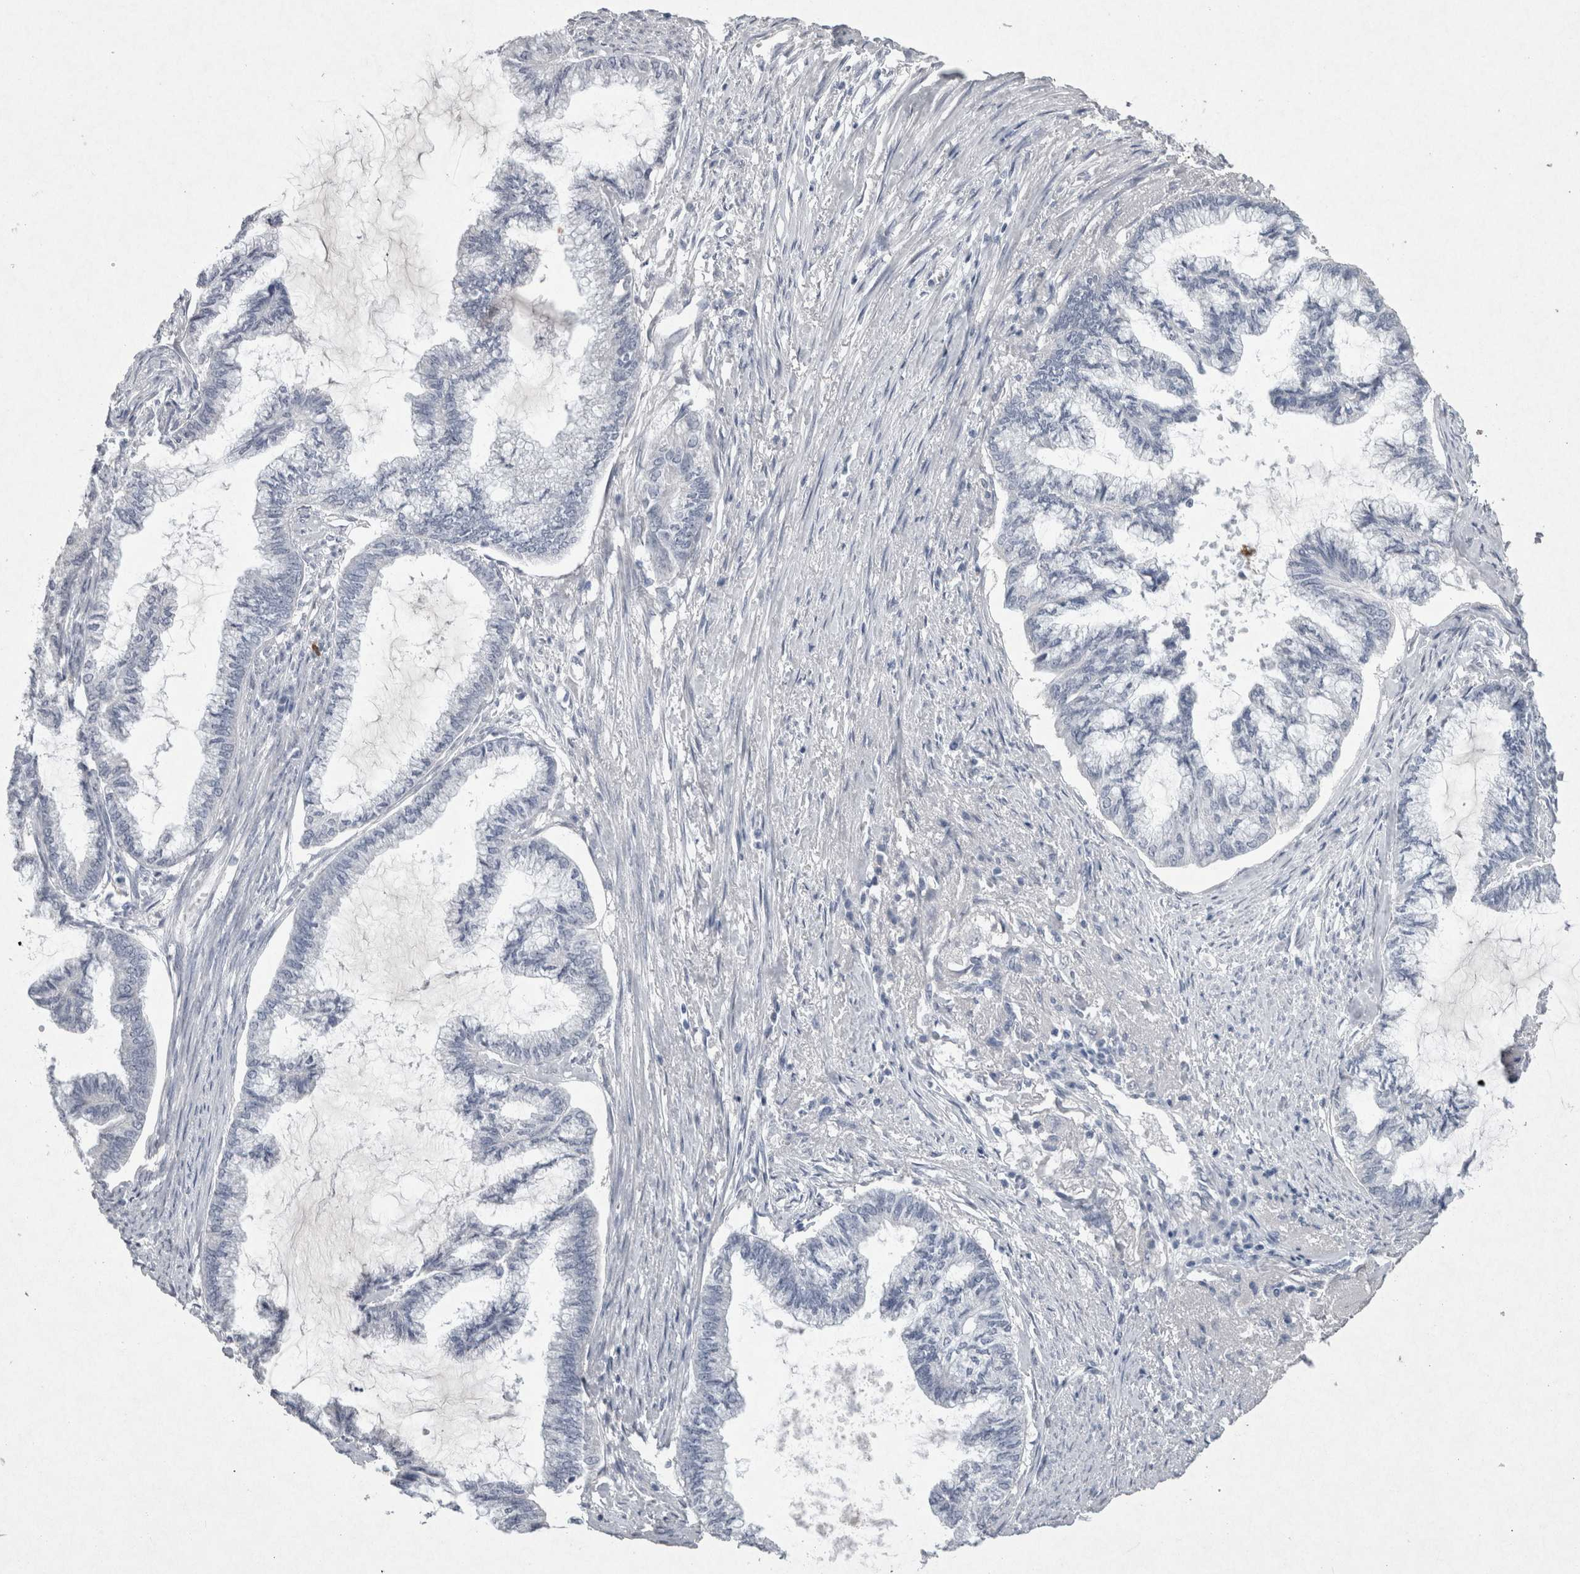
{"staining": {"intensity": "negative", "quantity": "none", "location": "none"}, "tissue": "endometrial cancer", "cell_type": "Tumor cells", "image_type": "cancer", "snomed": [{"axis": "morphology", "description": "Adenocarcinoma, NOS"}, {"axis": "topography", "description": "Endometrium"}], "caption": "Adenocarcinoma (endometrial) stained for a protein using immunohistochemistry exhibits no staining tumor cells.", "gene": "PDX1", "patient": {"sex": "female", "age": 86}}